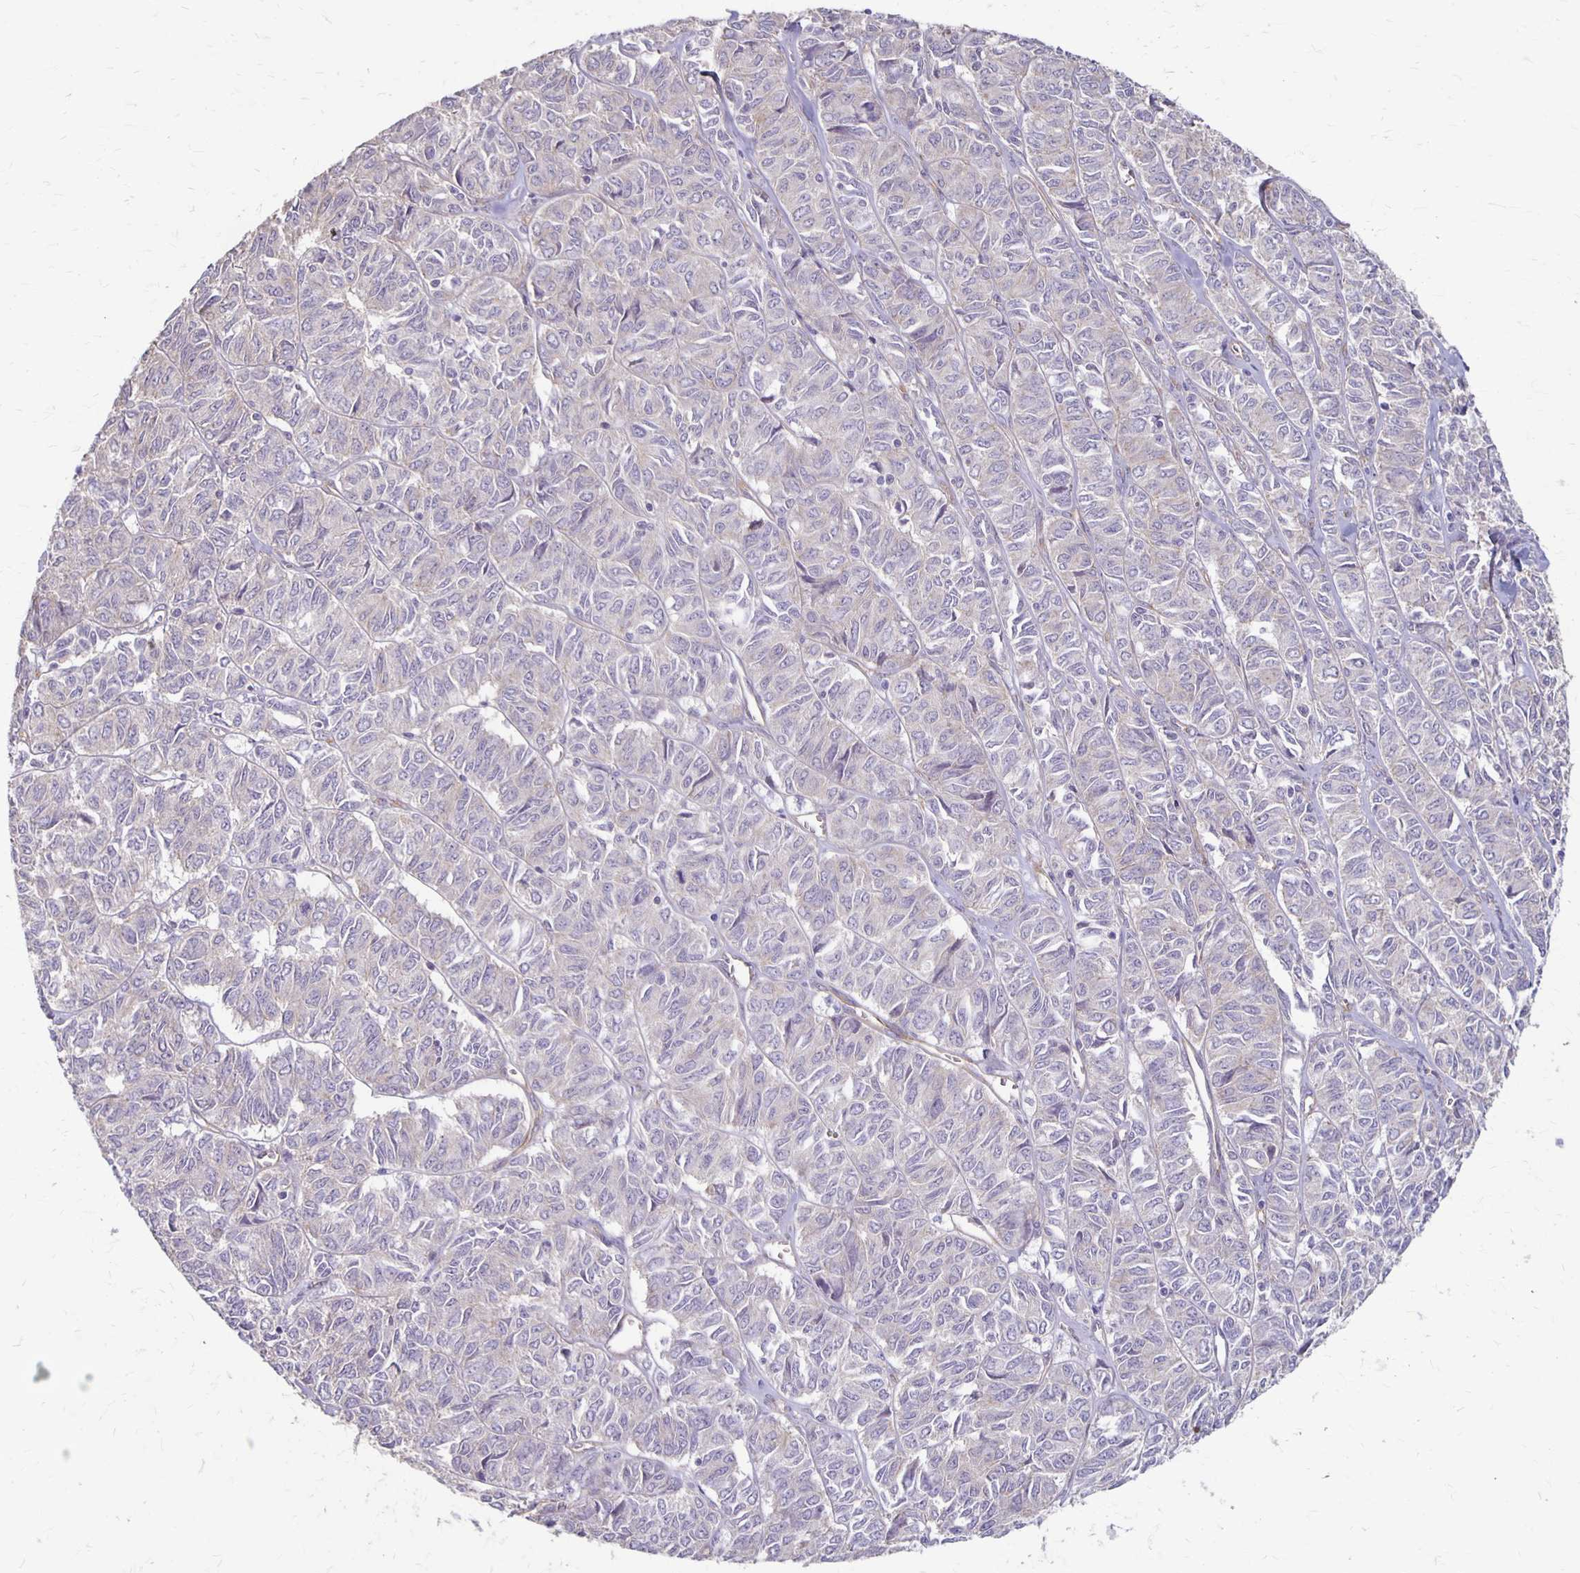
{"staining": {"intensity": "negative", "quantity": "none", "location": "none"}, "tissue": "ovarian cancer", "cell_type": "Tumor cells", "image_type": "cancer", "snomed": [{"axis": "morphology", "description": "Carcinoma, endometroid"}, {"axis": "topography", "description": "Ovary"}], "caption": "A micrograph of human endometroid carcinoma (ovarian) is negative for staining in tumor cells.", "gene": "PPP1R3E", "patient": {"sex": "female", "age": 80}}